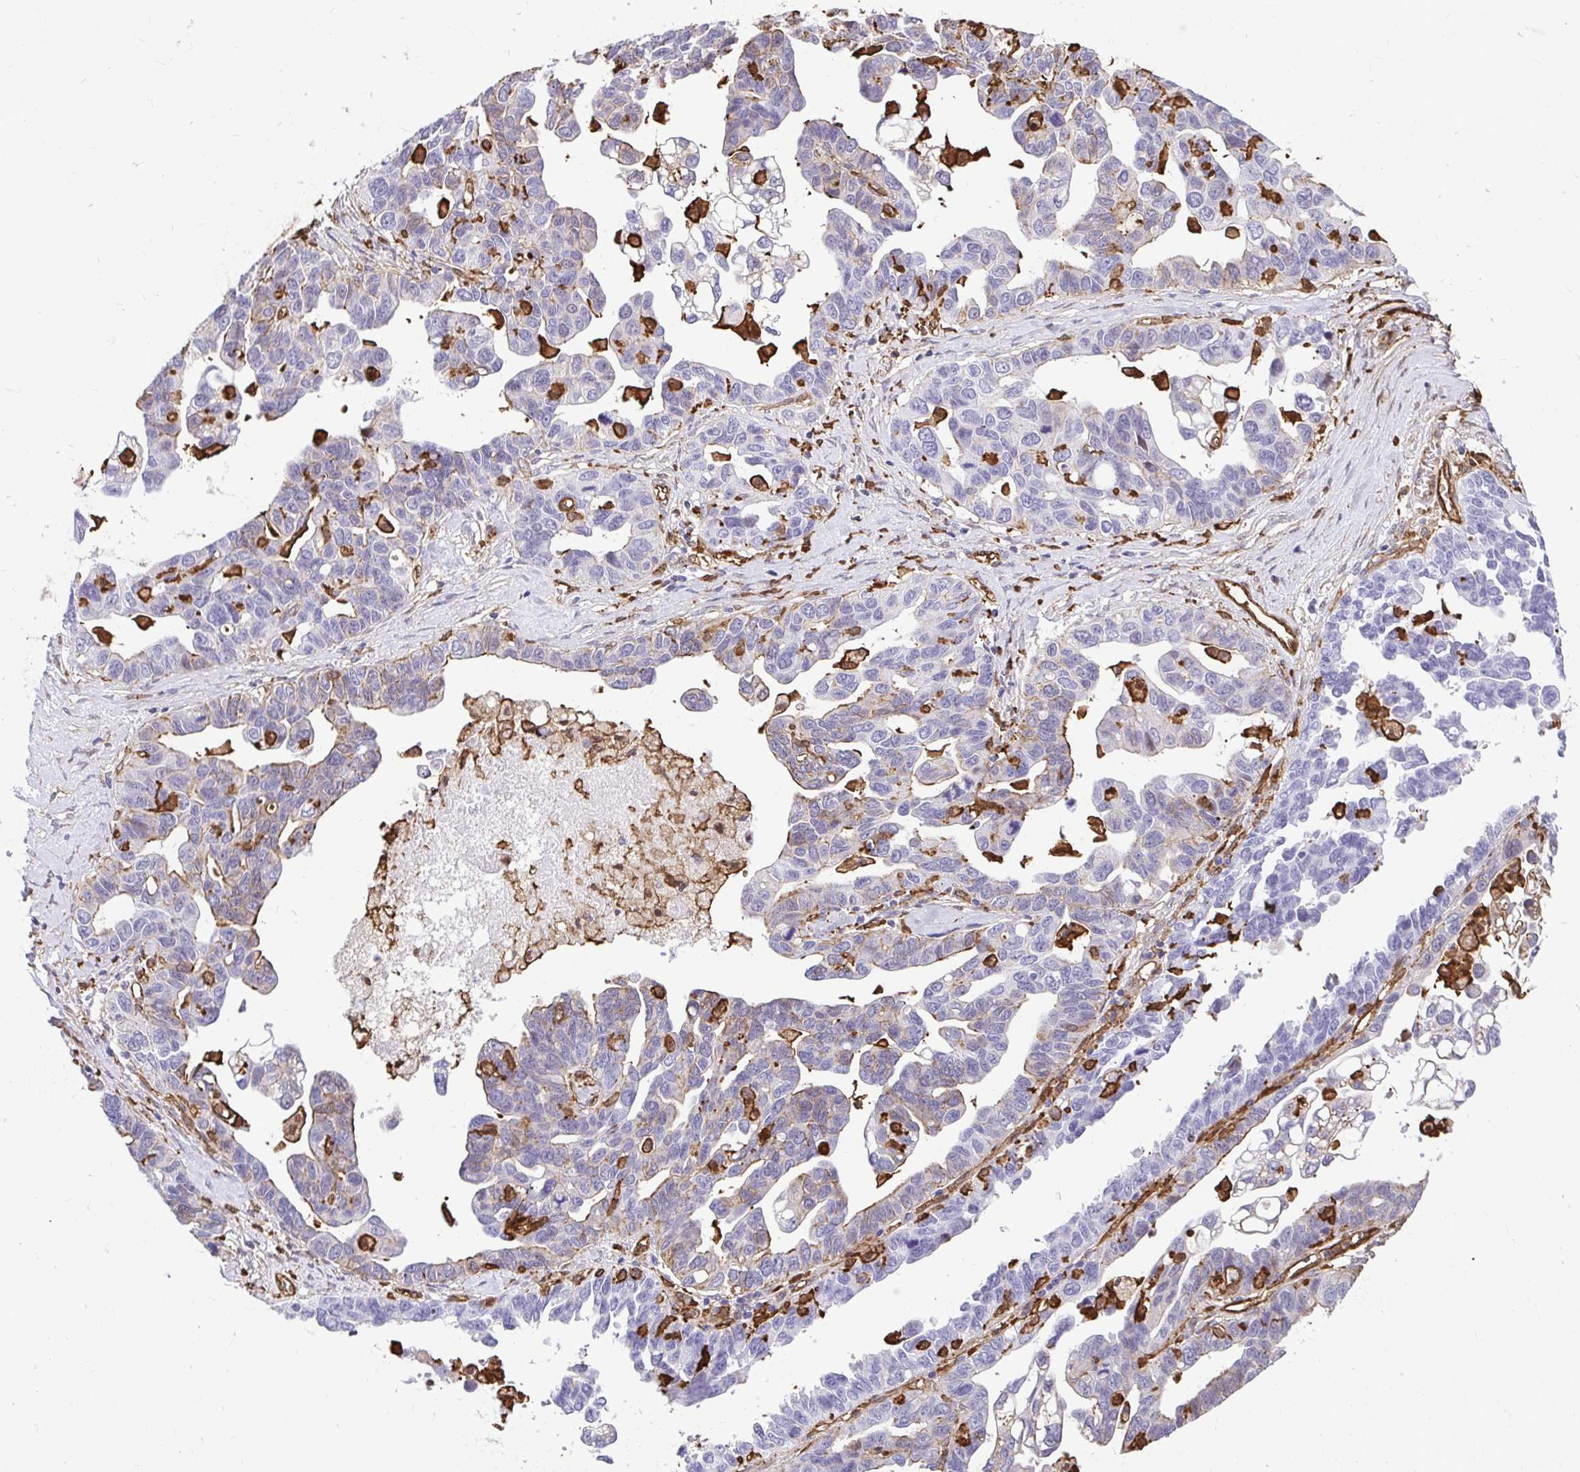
{"staining": {"intensity": "weak", "quantity": "<25%", "location": "cytoplasmic/membranous"}, "tissue": "ovarian cancer", "cell_type": "Tumor cells", "image_type": "cancer", "snomed": [{"axis": "morphology", "description": "Cystadenocarcinoma, serous, NOS"}, {"axis": "topography", "description": "Ovary"}], "caption": "Ovarian cancer was stained to show a protein in brown. There is no significant expression in tumor cells.", "gene": "GSN", "patient": {"sex": "female", "age": 69}}